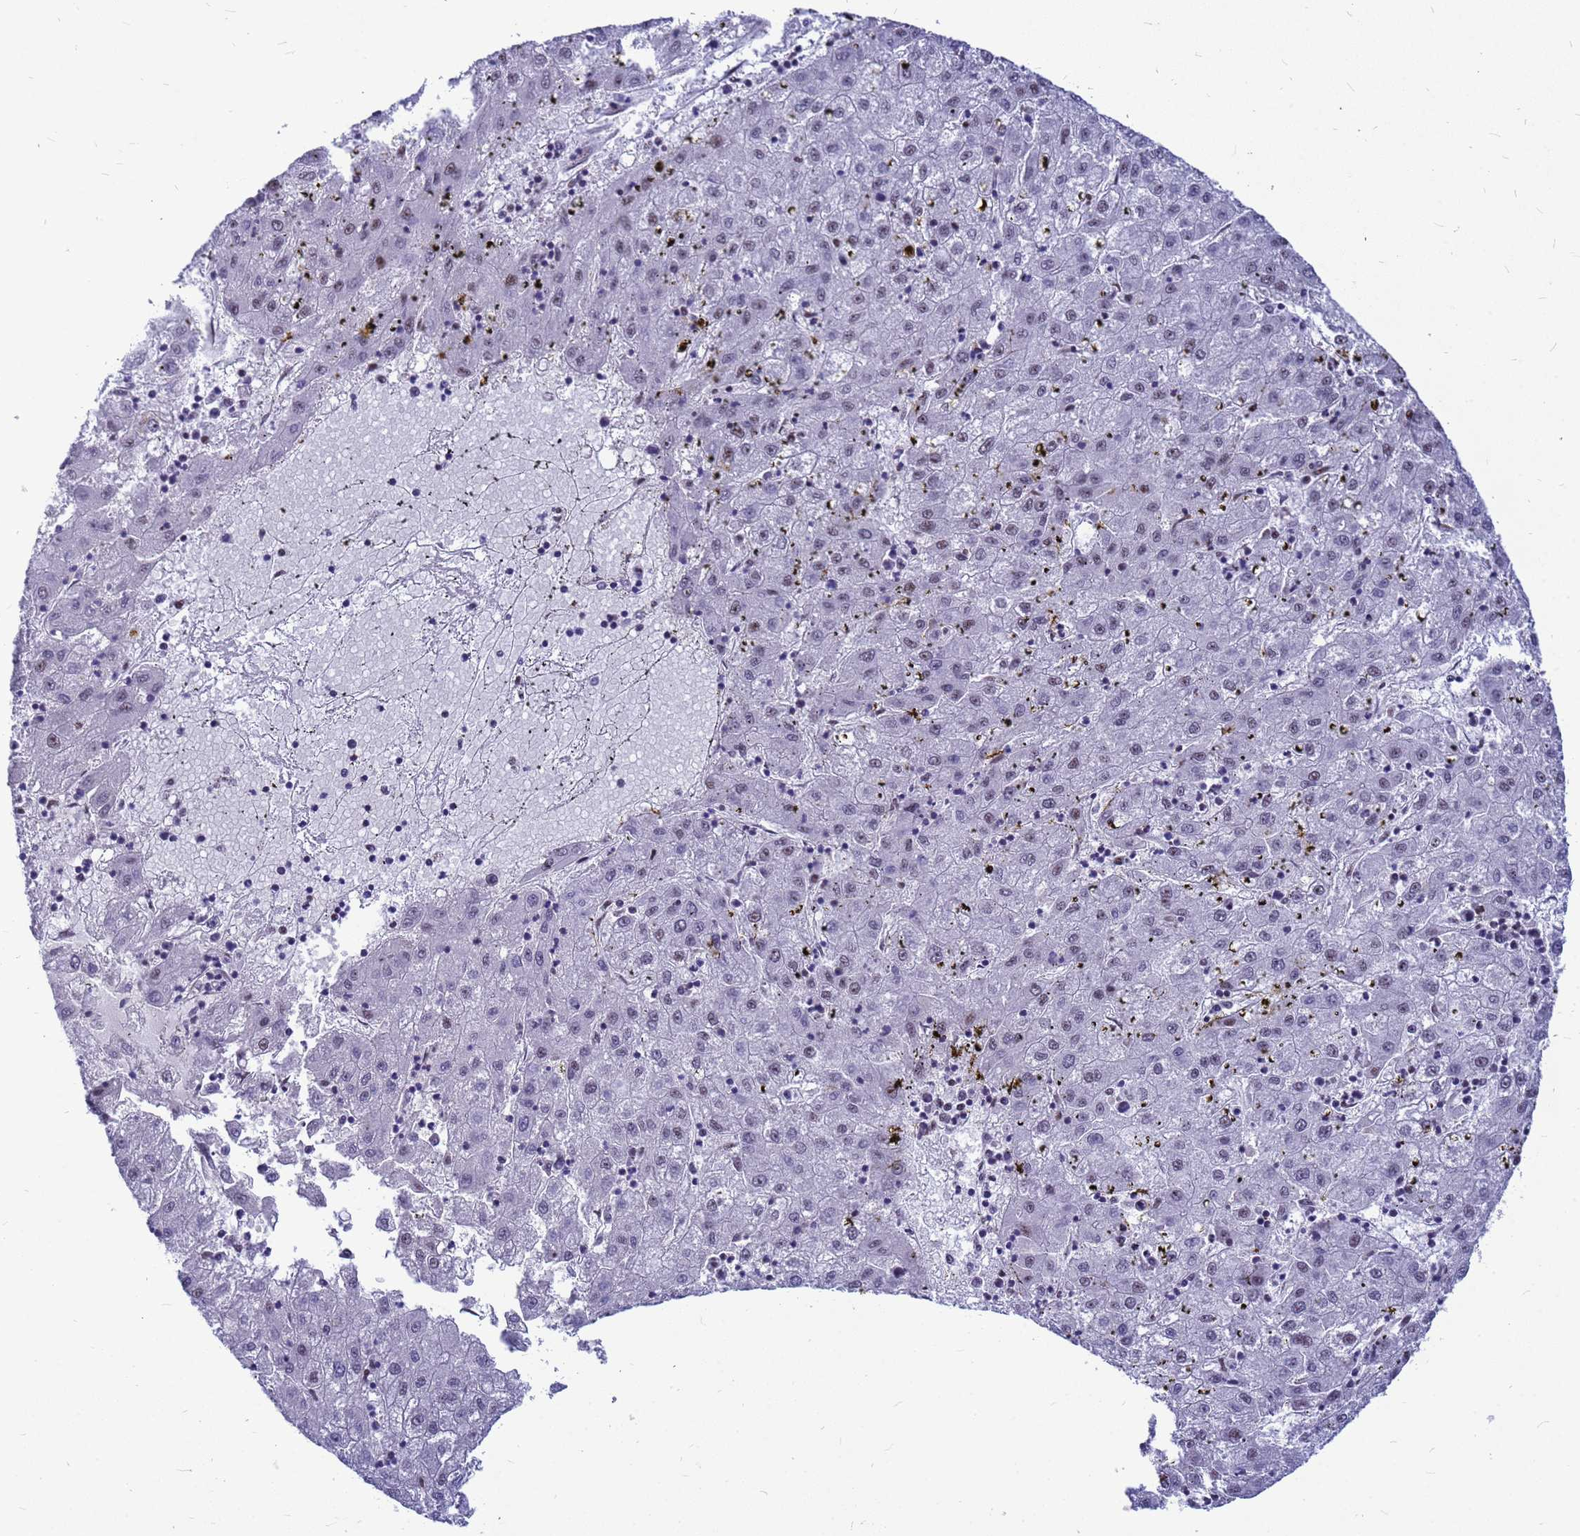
{"staining": {"intensity": "moderate", "quantity": "25%-75%", "location": "nuclear"}, "tissue": "liver cancer", "cell_type": "Tumor cells", "image_type": "cancer", "snomed": [{"axis": "morphology", "description": "Carcinoma, Hepatocellular, NOS"}, {"axis": "topography", "description": "Liver"}], "caption": "The image reveals staining of hepatocellular carcinoma (liver), revealing moderate nuclear protein positivity (brown color) within tumor cells.", "gene": "SART3", "patient": {"sex": "male", "age": 72}}